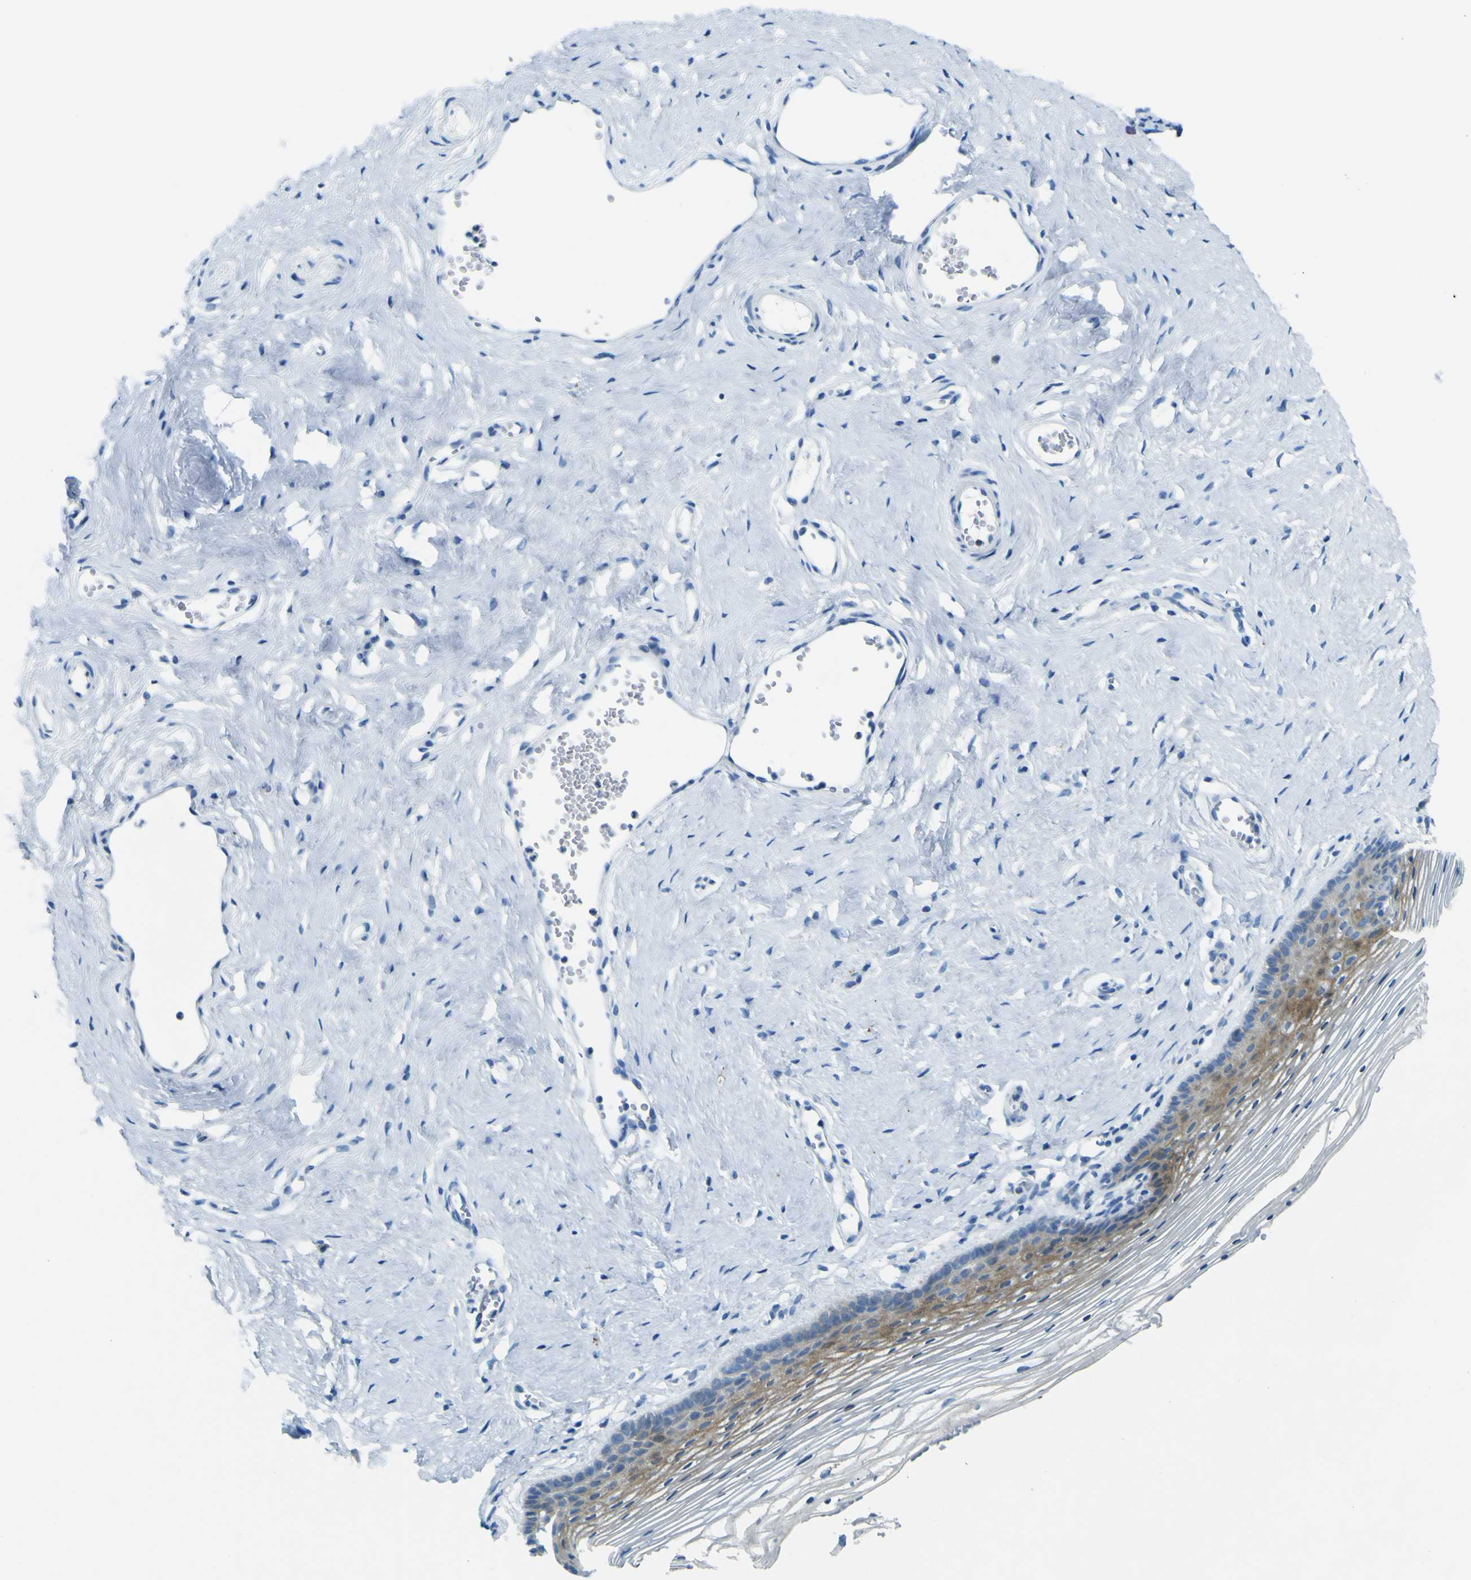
{"staining": {"intensity": "moderate", "quantity": "25%-75%", "location": "cytoplasmic/membranous"}, "tissue": "vagina", "cell_type": "Squamous epithelial cells", "image_type": "normal", "snomed": [{"axis": "morphology", "description": "Normal tissue, NOS"}, {"axis": "topography", "description": "Vagina"}], "caption": "DAB (3,3'-diaminobenzidine) immunohistochemical staining of unremarkable human vagina reveals moderate cytoplasmic/membranous protein positivity in approximately 25%-75% of squamous epithelial cells.", "gene": "SORCS1", "patient": {"sex": "female", "age": 32}}